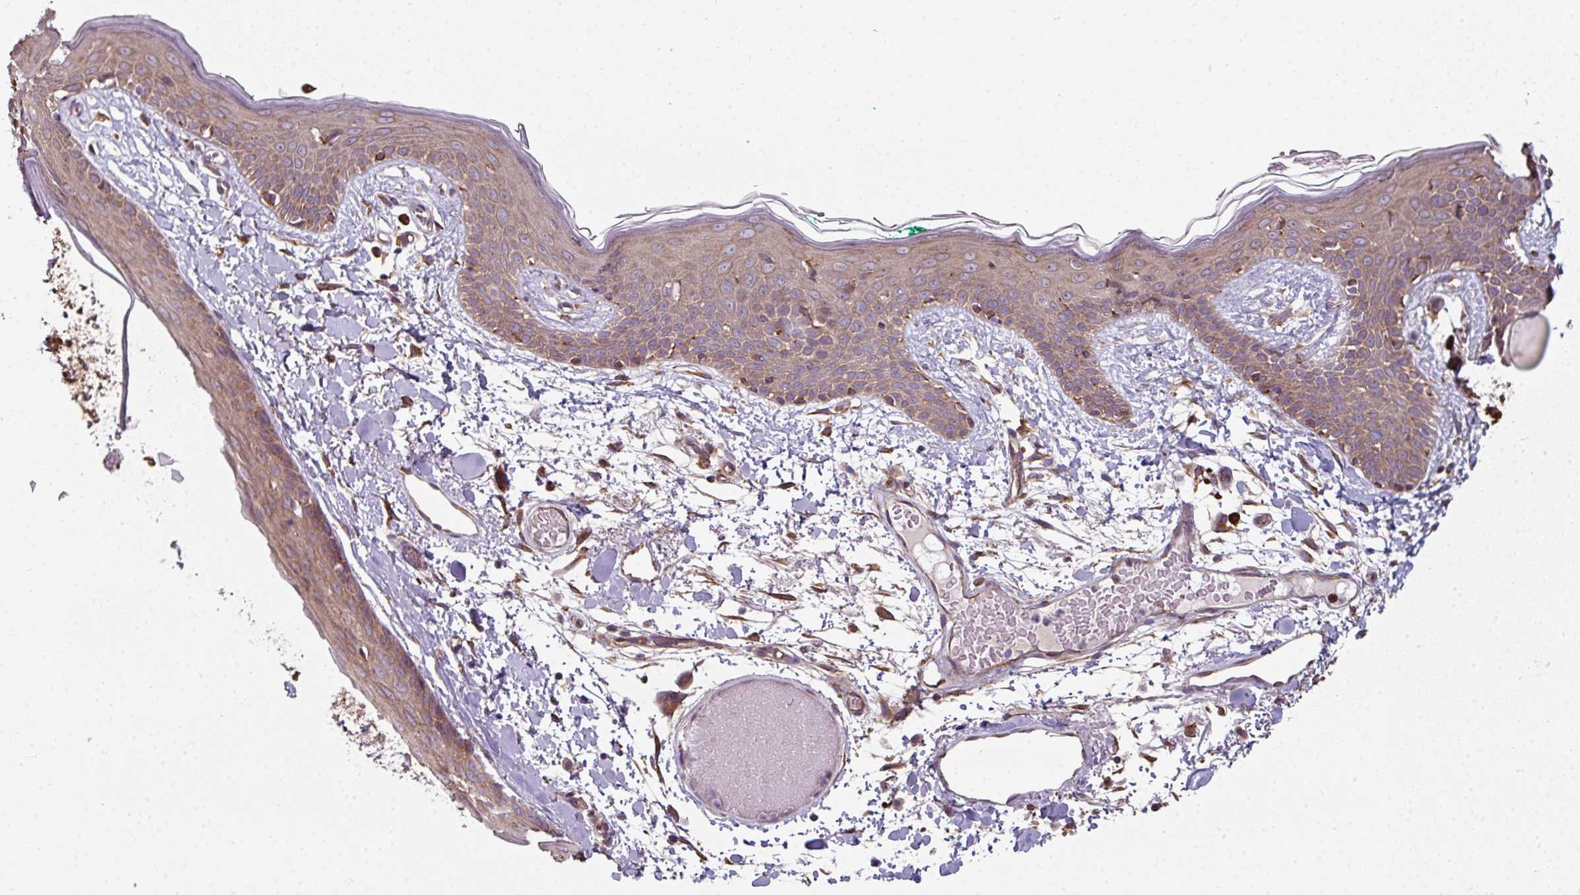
{"staining": {"intensity": "moderate", "quantity": ">75%", "location": "cytoplasmic/membranous"}, "tissue": "skin", "cell_type": "Fibroblasts", "image_type": "normal", "snomed": [{"axis": "morphology", "description": "Normal tissue, NOS"}, {"axis": "topography", "description": "Skin"}], "caption": "Skin stained for a protein (brown) displays moderate cytoplasmic/membranous positive staining in approximately >75% of fibroblasts.", "gene": "FAT4", "patient": {"sex": "male", "age": 79}}